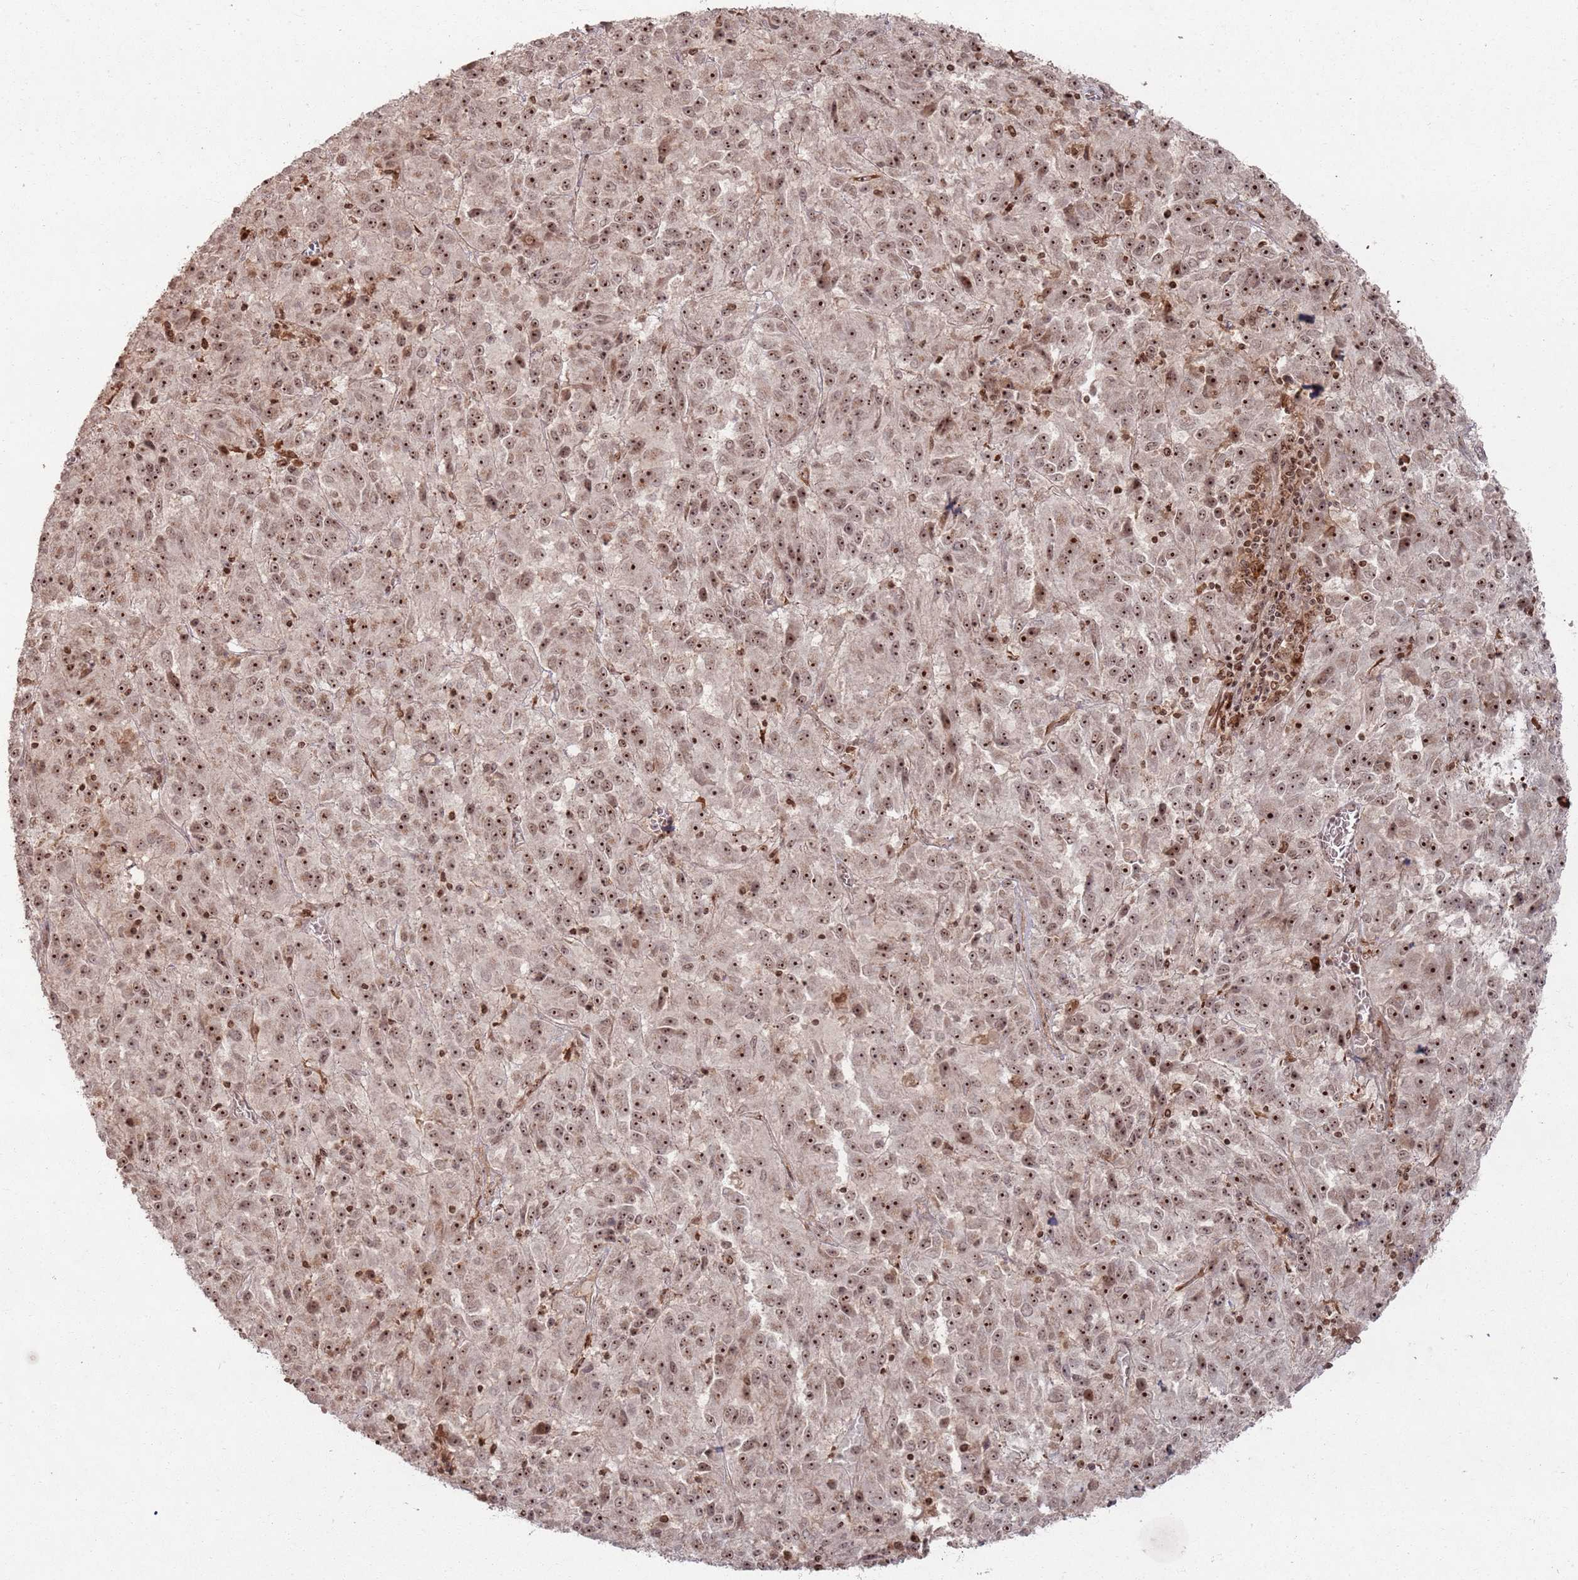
{"staining": {"intensity": "moderate", "quantity": ">75%", "location": "nuclear"}, "tissue": "melanoma", "cell_type": "Tumor cells", "image_type": "cancer", "snomed": [{"axis": "morphology", "description": "Malignant melanoma, Metastatic site"}, {"axis": "topography", "description": "Lung"}], "caption": "Immunohistochemistry histopathology image of neoplastic tissue: melanoma stained using IHC shows medium levels of moderate protein expression localized specifically in the nuclear of tumor cells, appearing as a nuclear brown color.", "gene": "UTP11", "patient": {"sex": "male", "age": 64}}